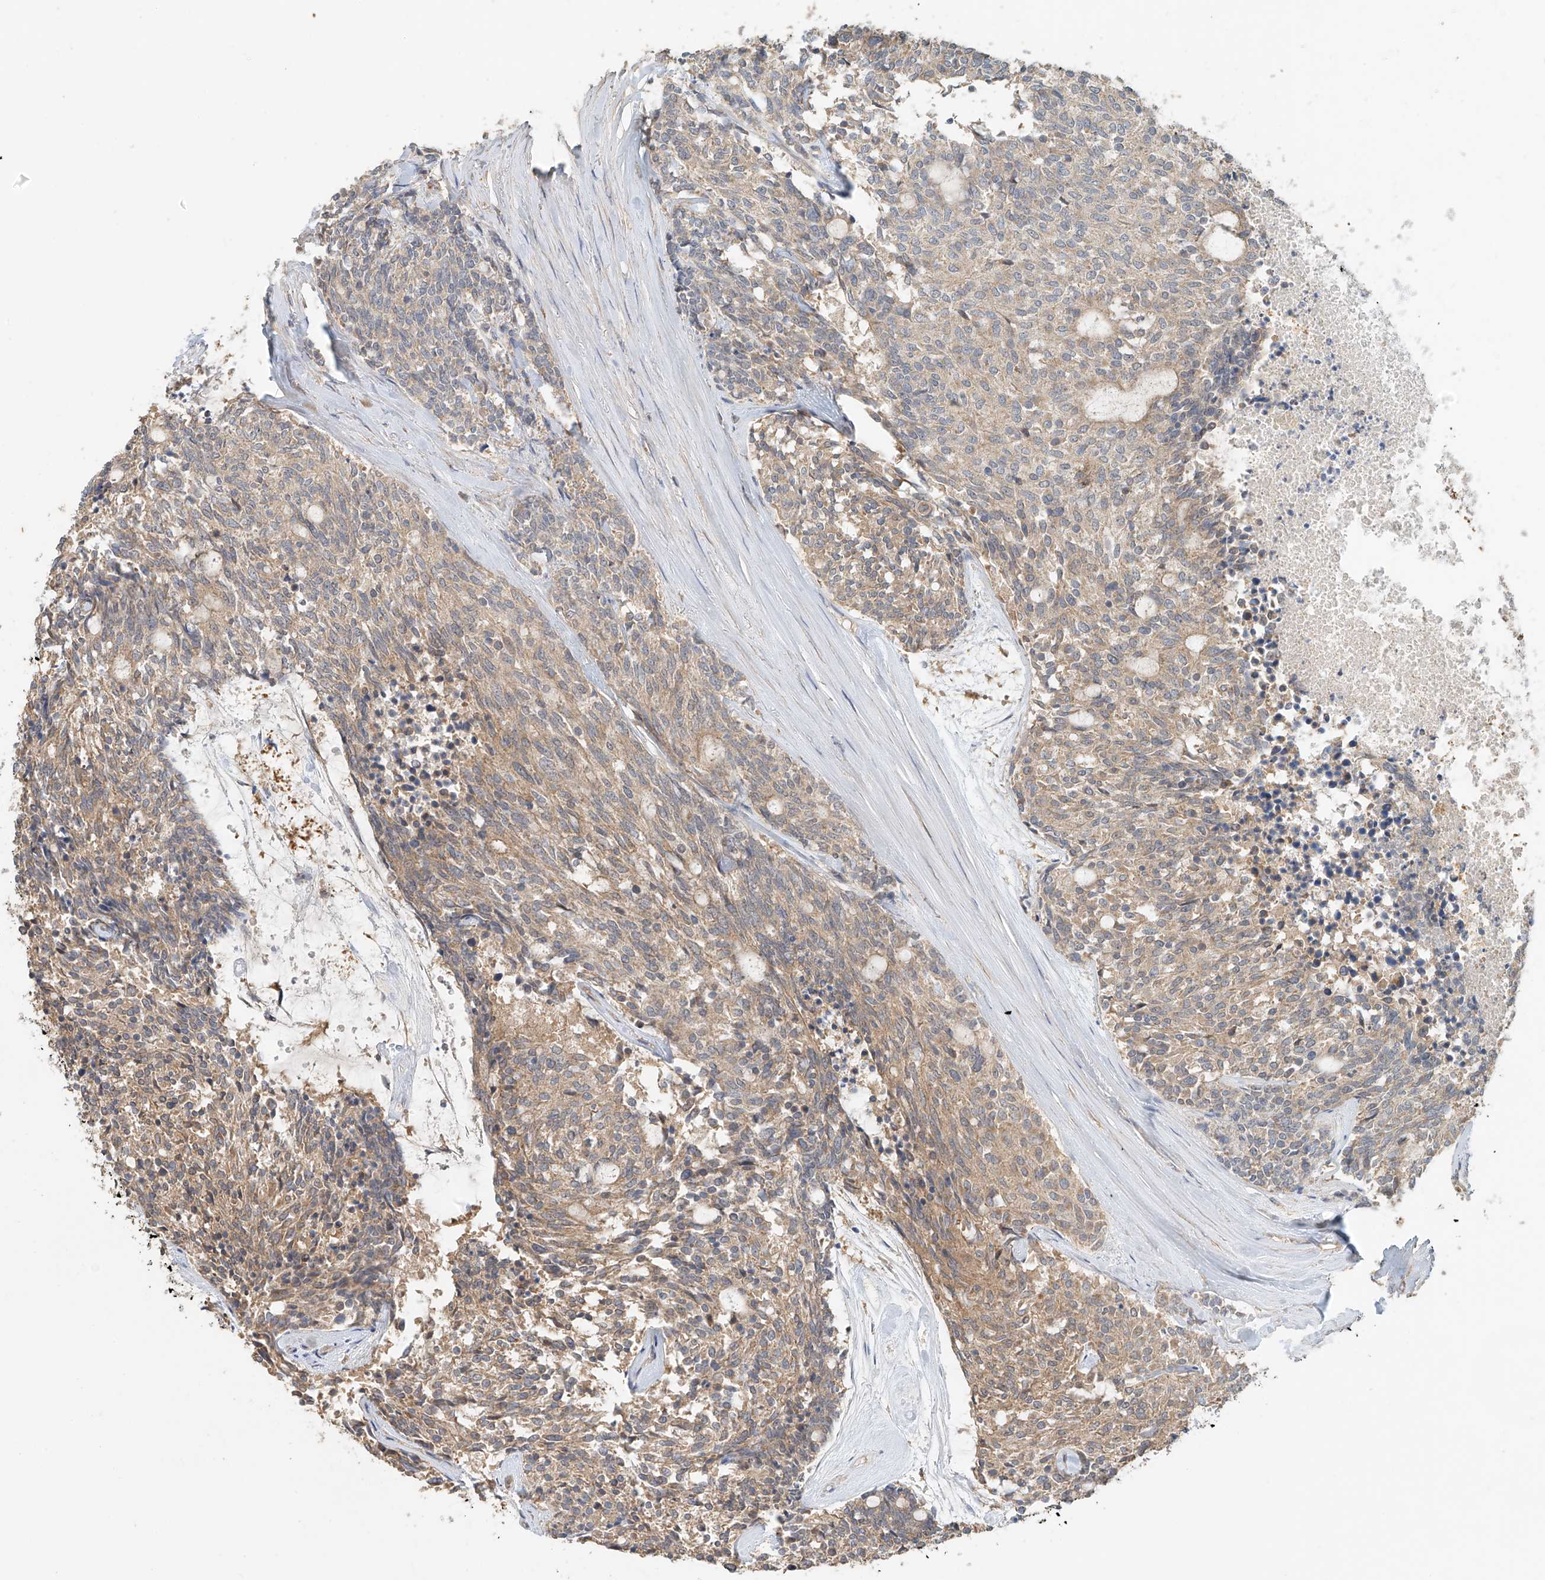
{"staining": {"intensity": "weak", "quantity": ">75%", "location": "cytoplasmic/membranous"}, "tissue": "carcinoid", "cell_type": "Tumor cells", "image_type": "cancer", "snomed": [{"axis": "morphology", "description": "Carcinoid, malignant, NOS"}, {"axis": "topography", "description": "Pancreas"}], "caption": "A brown stain labels weak cytoplasmic/membranous expression of a protein in malignant carcinoid tumor cells.", "gene": "GNB1L", "patient": {"sex": "female", "age": 54}}